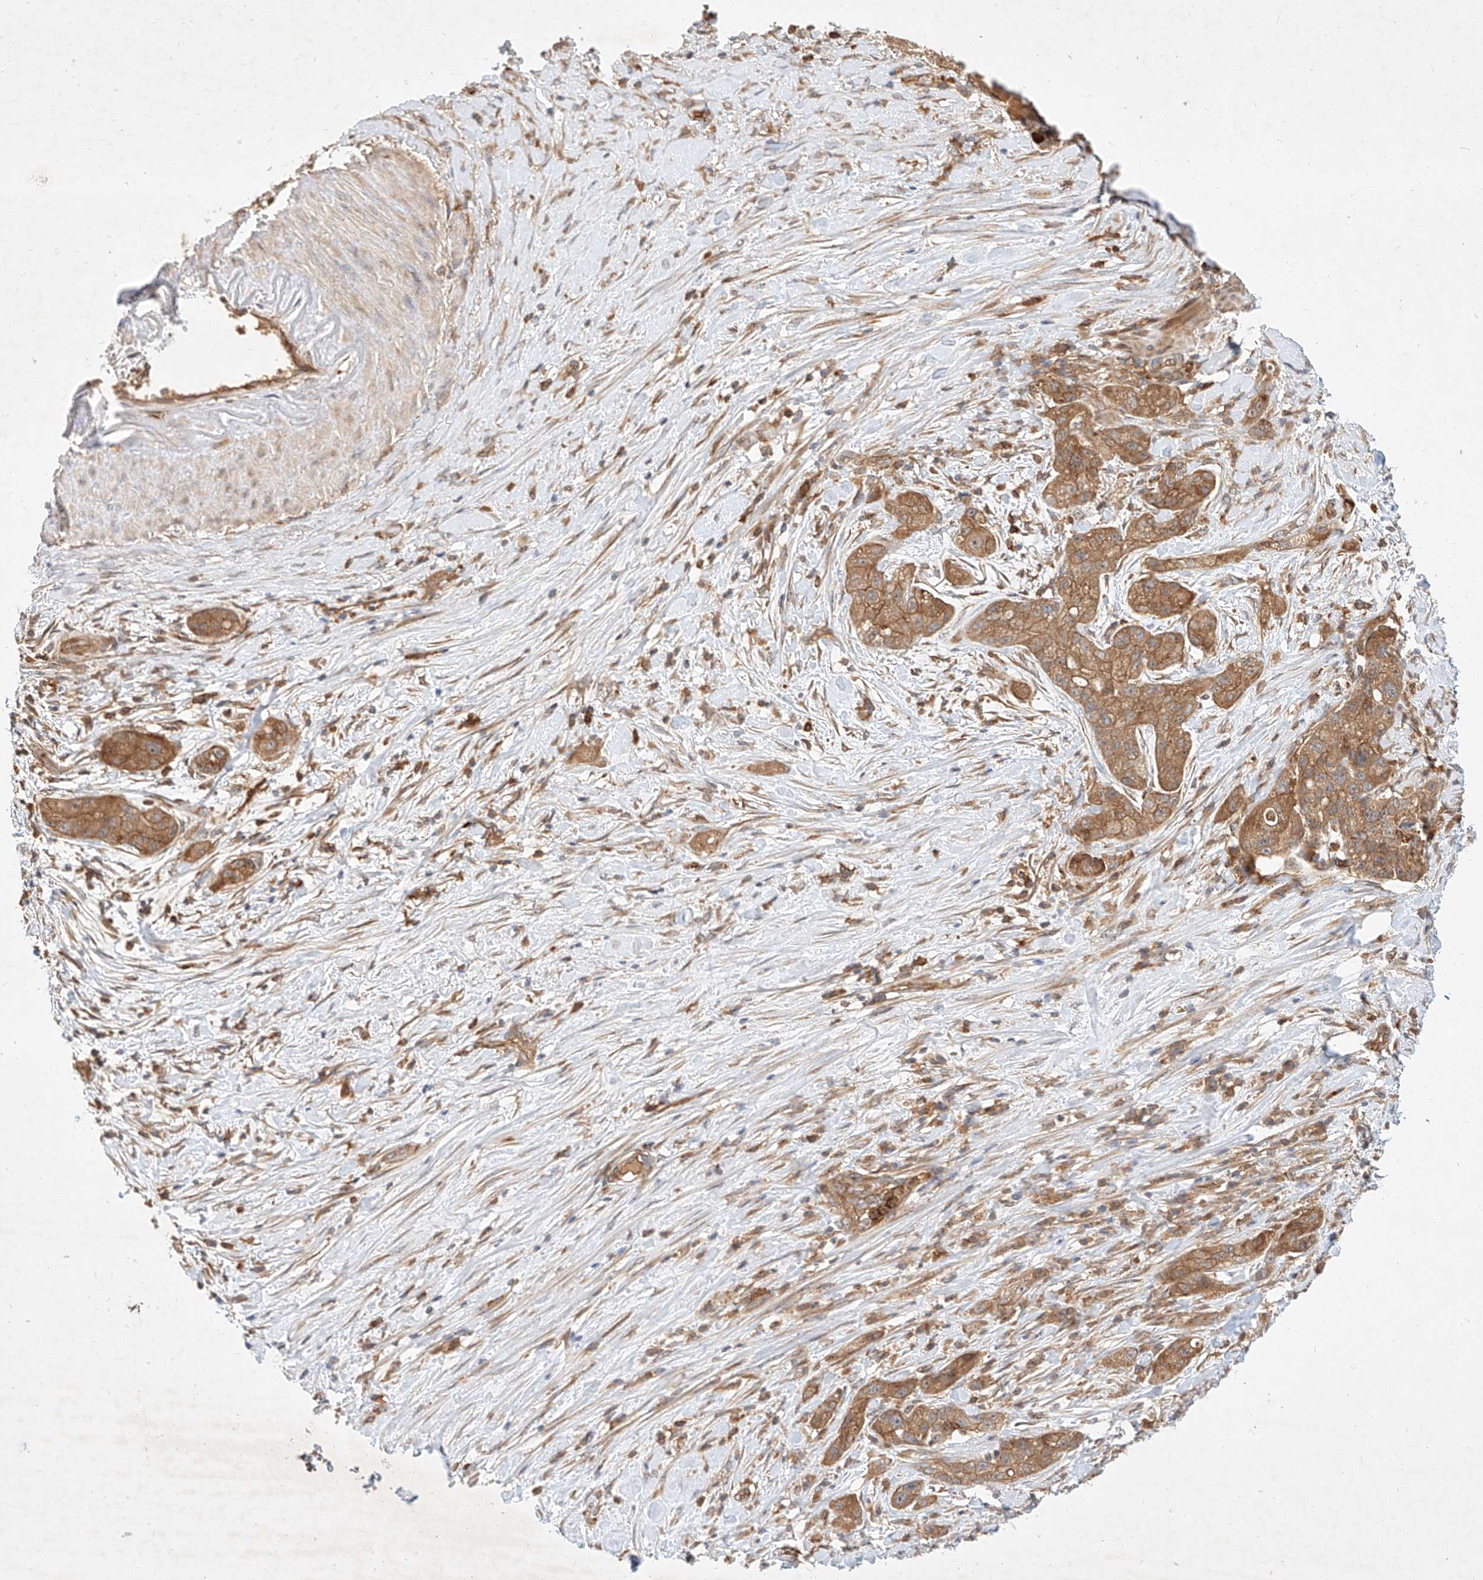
{"staining": {"intensity": "moderate", "quantity": ">75%", "location": "cytoplasmic/membranous"}, "tissue": "pancreatic cancer", "cell_type": "Tumor cells", "image_type": "cancer", "snomed": [{"axis": "morphology", "description": "Adenocarcinoma, NOS"}, {"axis": "topography", "description": "Pancreas"}], "caption": "A histopathology image of human adenocarcinoma (pancreatic) stained for a protein exhibits moderate cytoplasmic/membranous brown staining in tumor cells.", "gene": "NFAM1", "patient": {"sex": "female", "age": 78}}